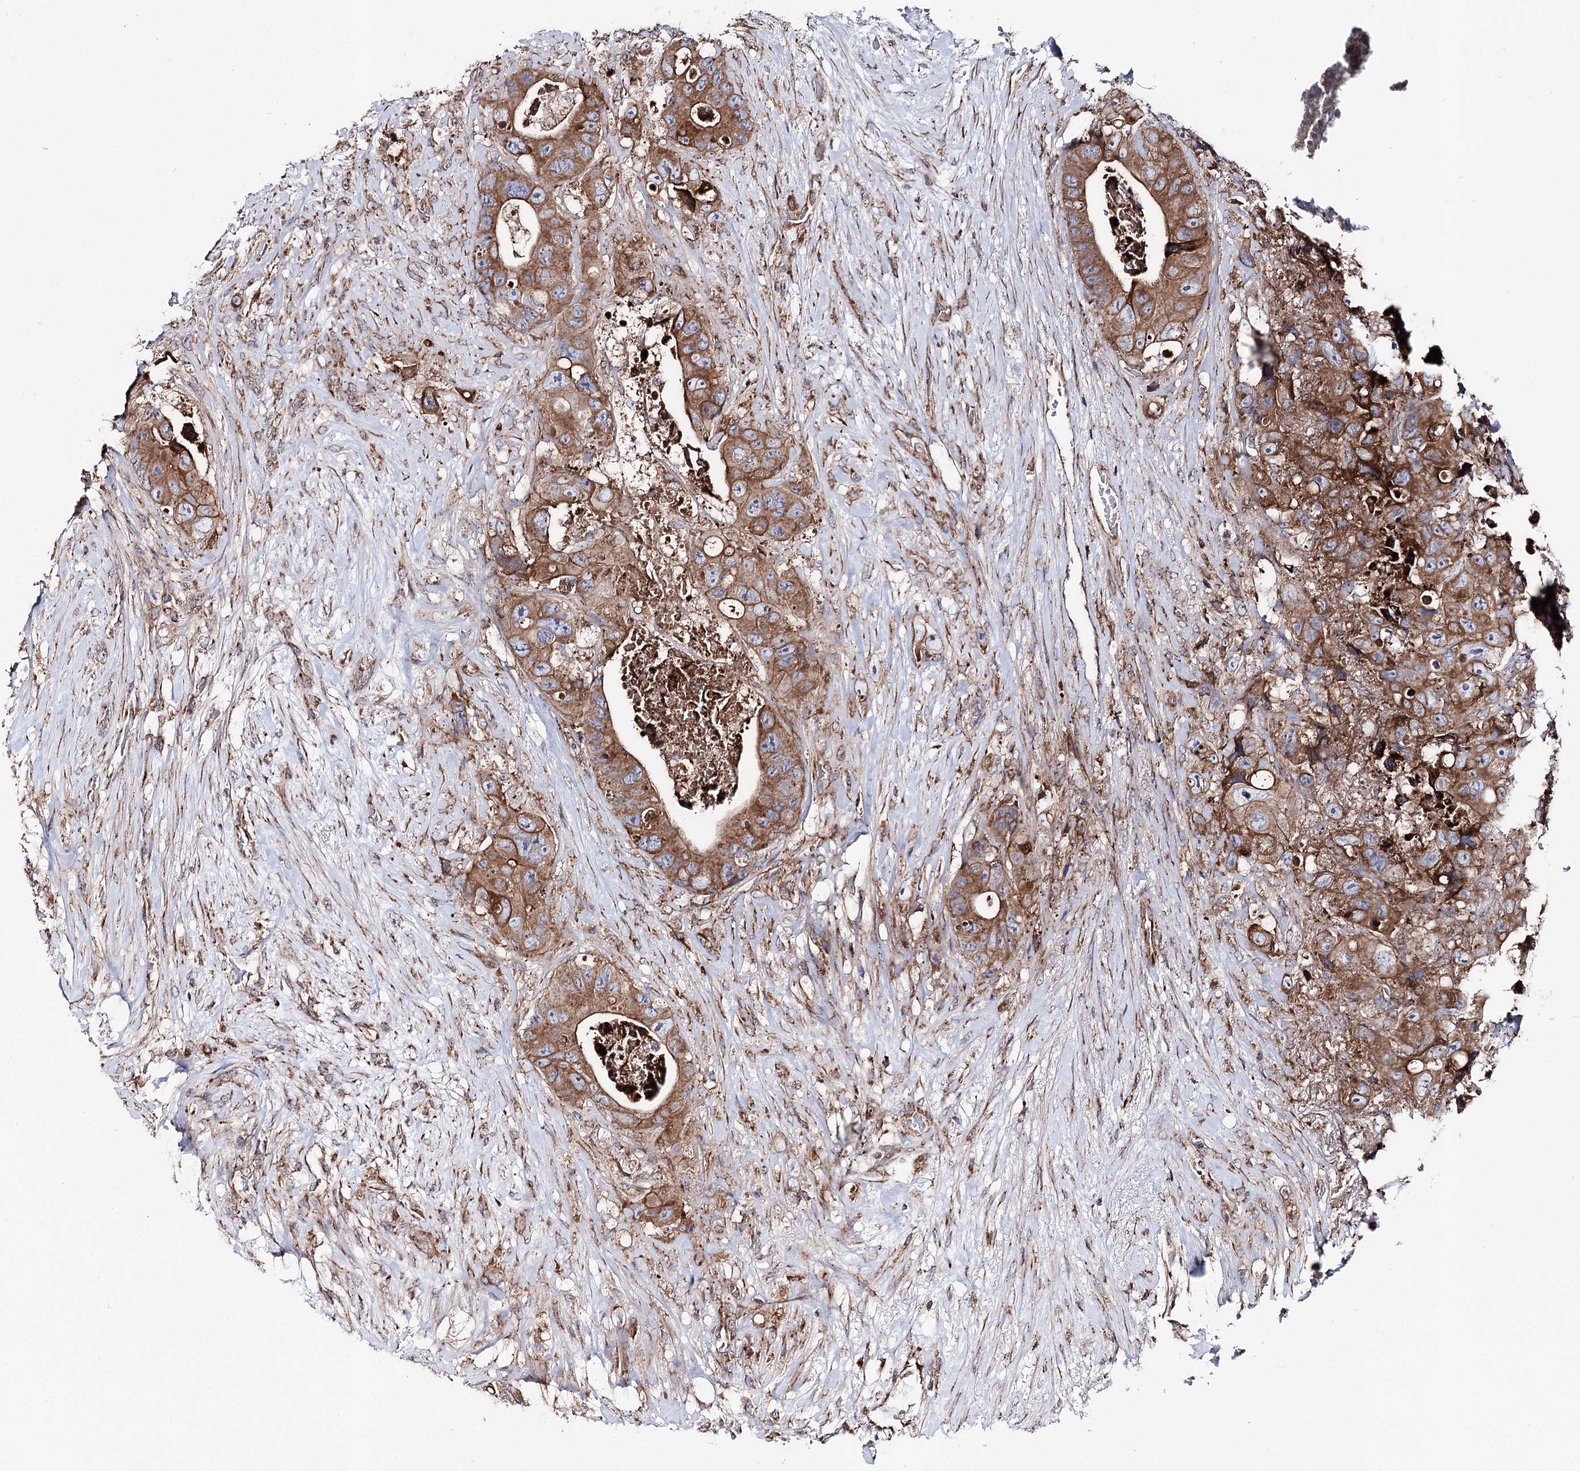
{"staining": {"intensity": "moderate", "quantity": ">75%", "location": "cytoplasmic/membranous"}, "tissue": "colorectal cancer", "cell_type": "Tumor cells", "image_type": "cancer", "snomed": [{"axis": "morphology", "description": "Adenocarcinoma, NOS"}, {"axis": "topography", "description": "Colon"}], "caption": "IHC image of human adenocarcinoma (colorectal) stained for a protein (brown), which demonstrates medium levels of moderate cytoplasmic/membranous expression in about >75% of tumor cells.", "gene": "MSANTD2", "patient": {"sex": "female", "age": 46}}